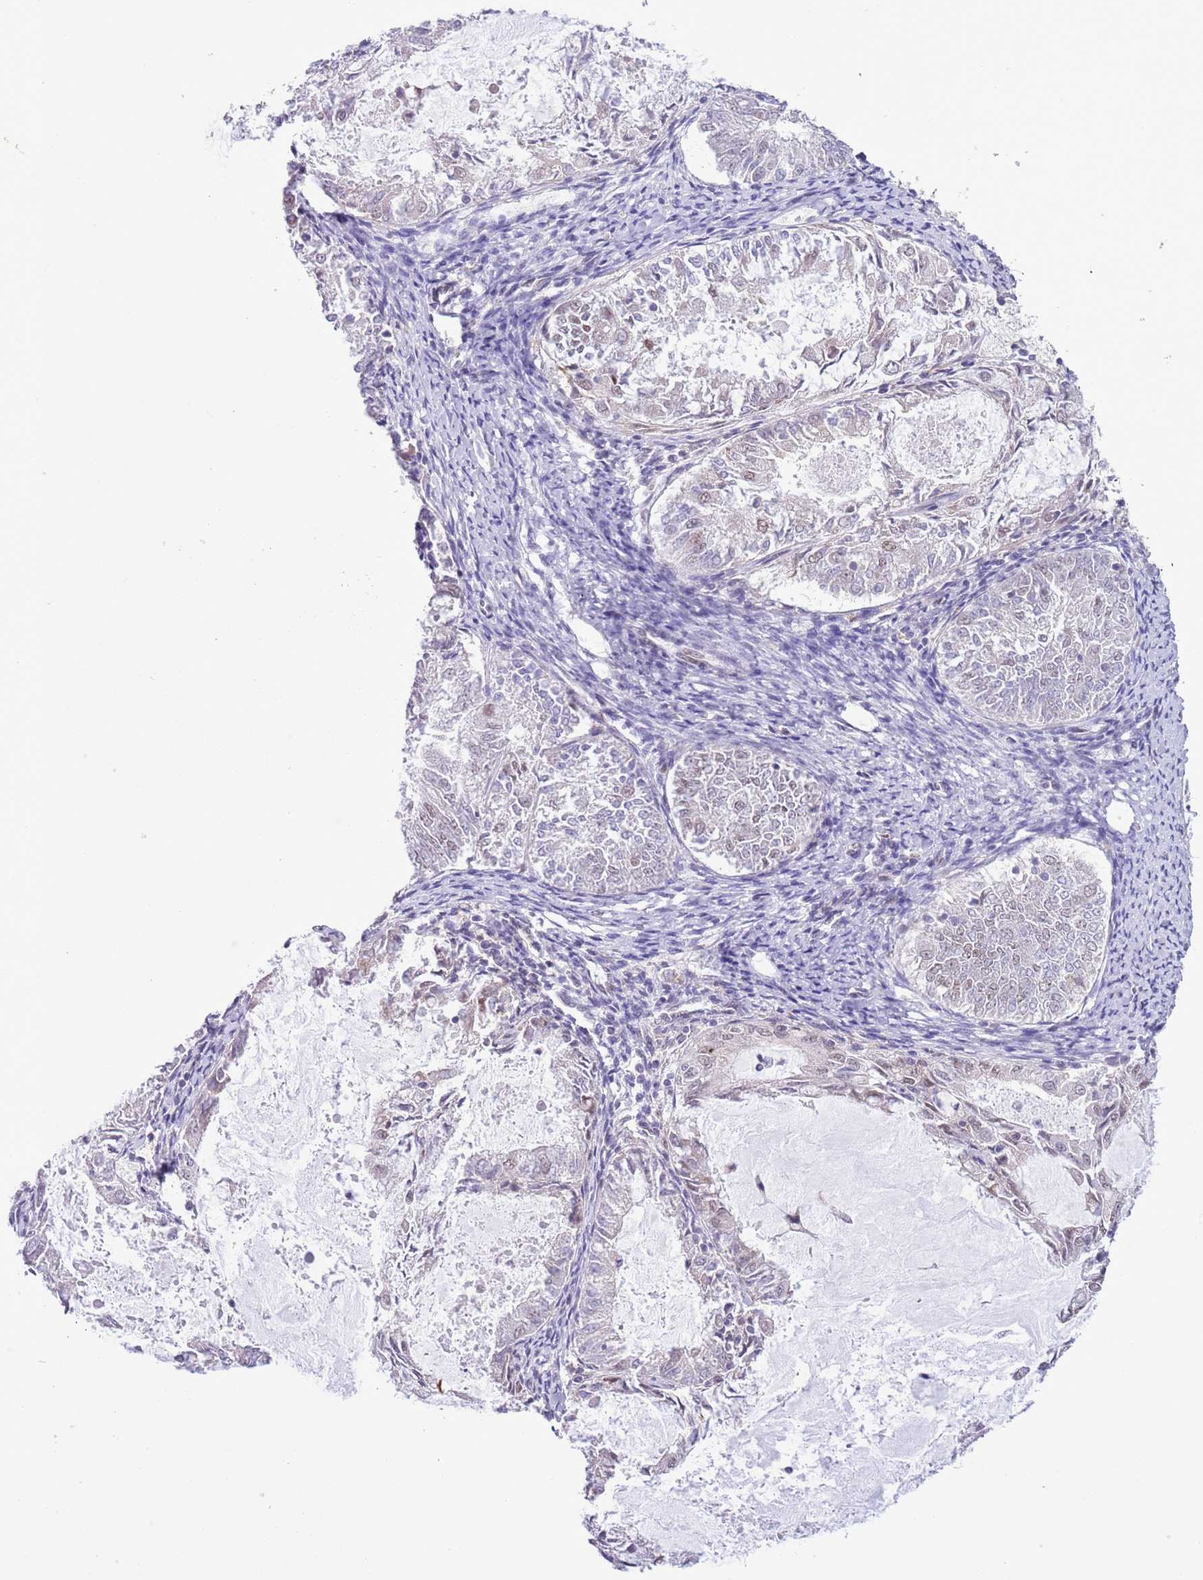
{"staining": {"intensity": "weak", "quantity": "25%-75%", "location": "nuclear"}, "tissue": "endometrial cancer", "cell_type": "Tumor cells", "image_type": "cancer", "snomed": [{"axis": "morphology", "description": "Adenocarcinoma, NOS"}, {"axis": "topography", "description": "Endometrium"}], "caption": "Tumor cells reveal low levels of weak nuclear staining in approximately 25%-75% of cells in human endometrial cancer (adenocarcinoma).", "gene": "ZNF576", "patient": {"sex": "female", "age": 57}}